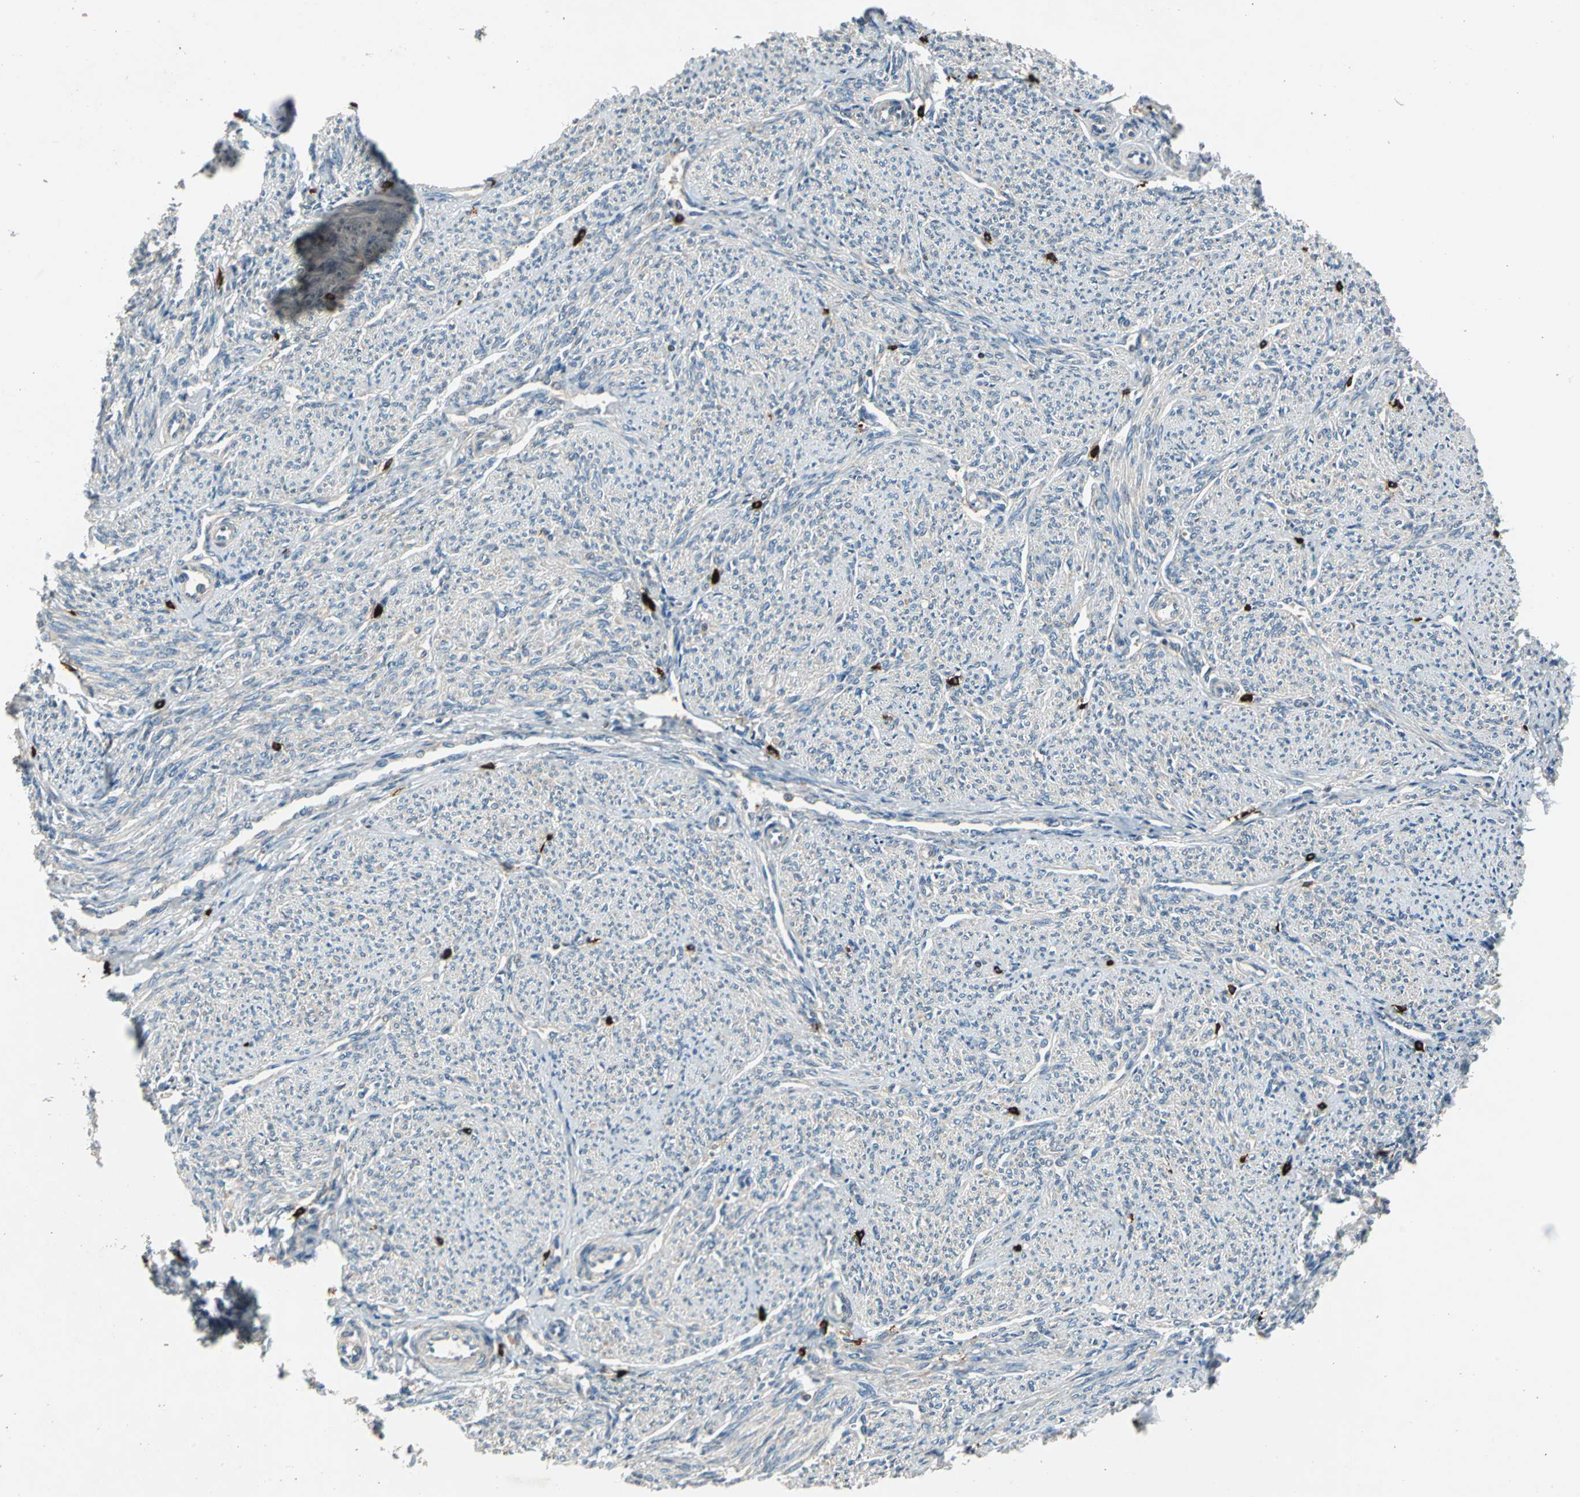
{"staining": {"intensity": "weak", "quantity": "<25%", "location": "cytoplasmic/membranous"}, "tissue": "smooth muscle", "cell_type": "Smooth muscle cells", "image_type": "normal", "snomed": [{"axis": "morphology", "description": "Normal tissue, NOS"}, {"axis": "topography", "description": "Smooth muscle"}], "caption": "This is an immunohistochemistry (IHC) image of benign human smooth muscle. There is no positivity in smooth muscle cells.", "gene": "SLC19A2", "patient": {"sex": "female", "age": 65}}